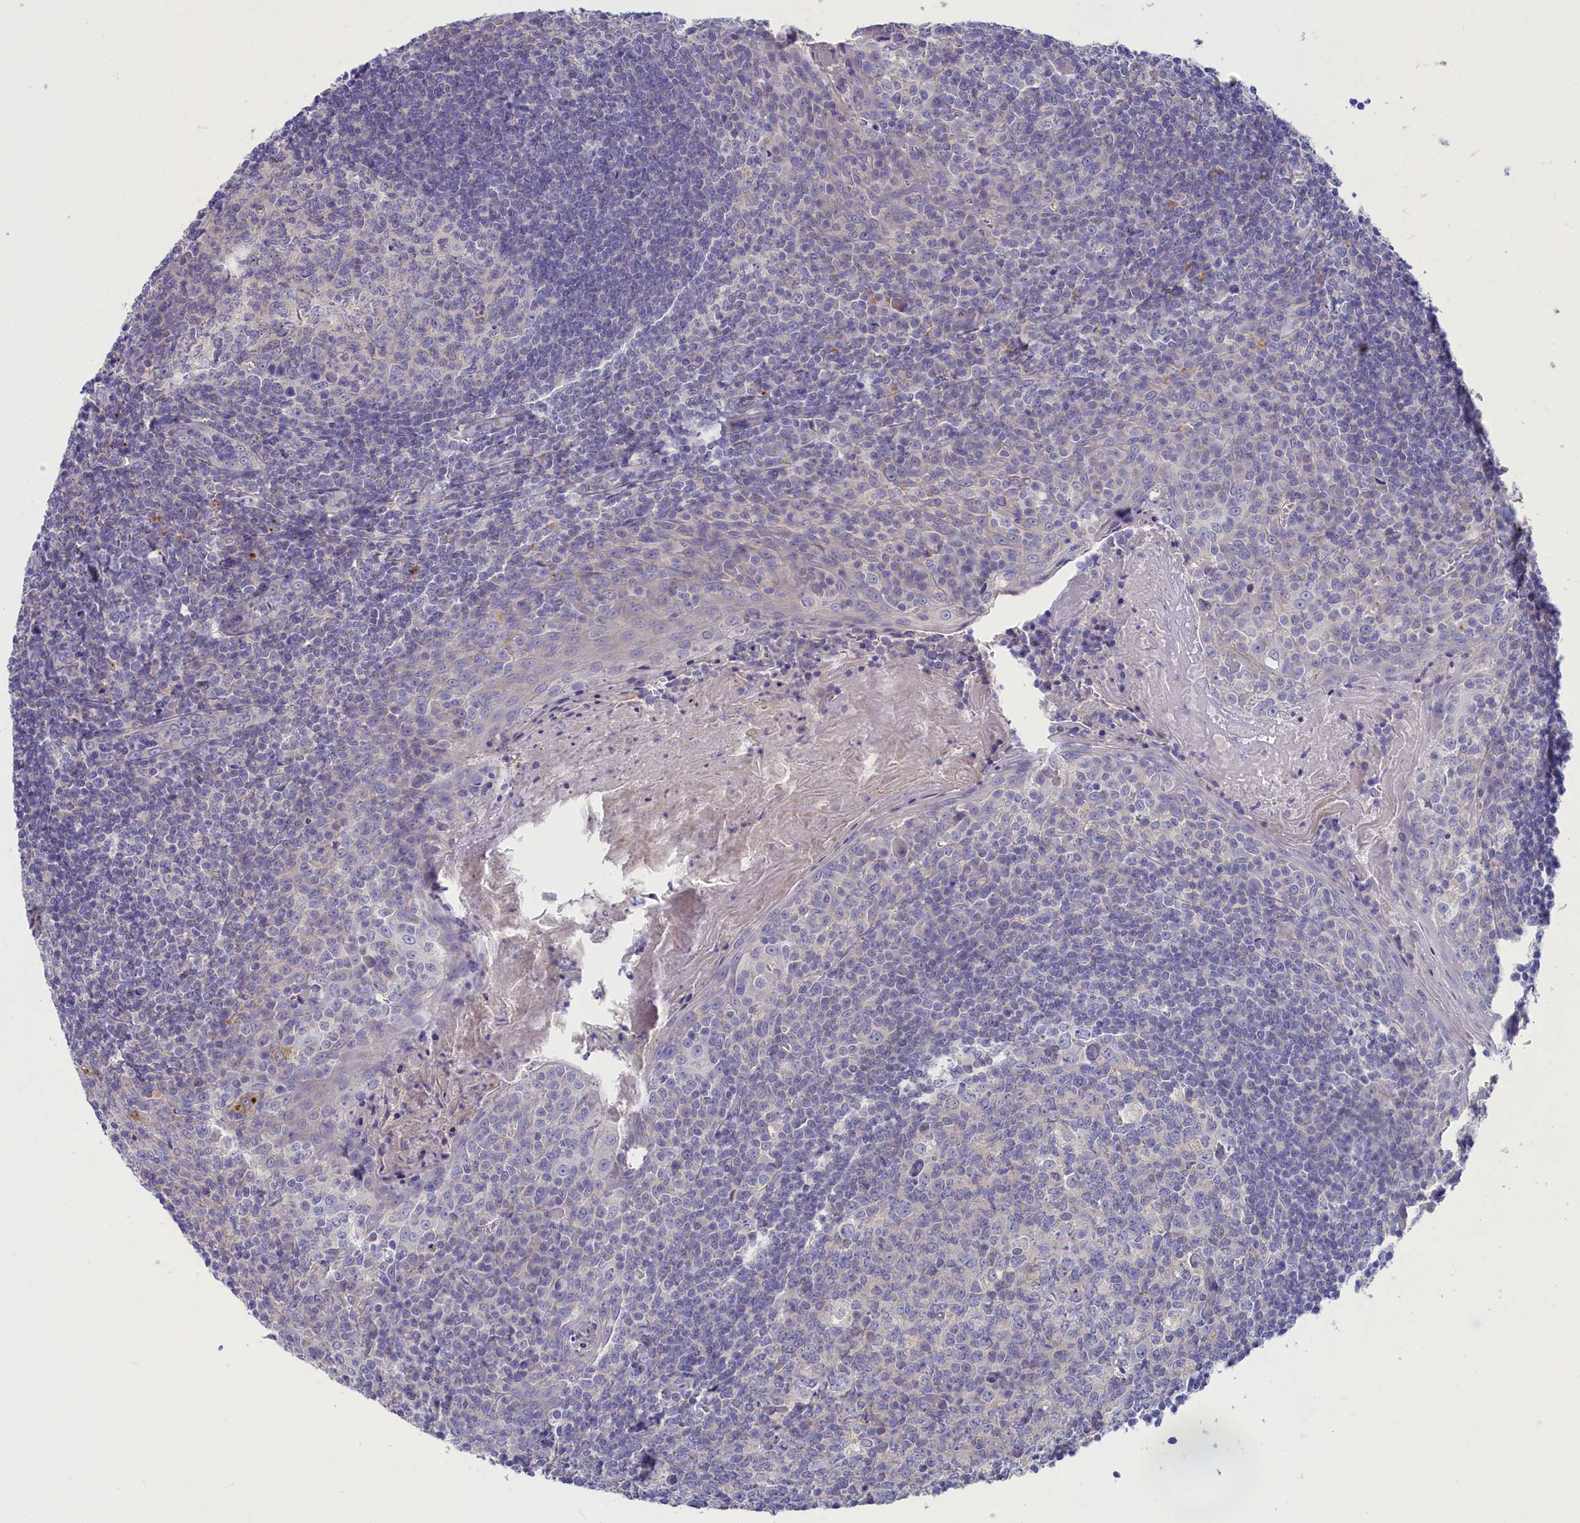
{"staining": {"intensity": "negative", "quantity": "none", "location": "none"}, "tissue": "tonsil", "cell_type": "Germinal center cells", "image_type": "normal", "snomed": [{"axis": "morphology", "description": "Normal tissue, NOS"}, {"axis": "topography", "description": "Tonsil"}], "caption": "Germinal center cells show no significant staining in unremarkable tonsil. Brightfield microscopy of immunohistochemistry (IHC) stained with DAB (3,3'-diaminobenzidine) (brown) and hematoxylin (blue), captured at high magnification.", "gene": "WDR6", "patient": {"sex": "male", "age": 27}}